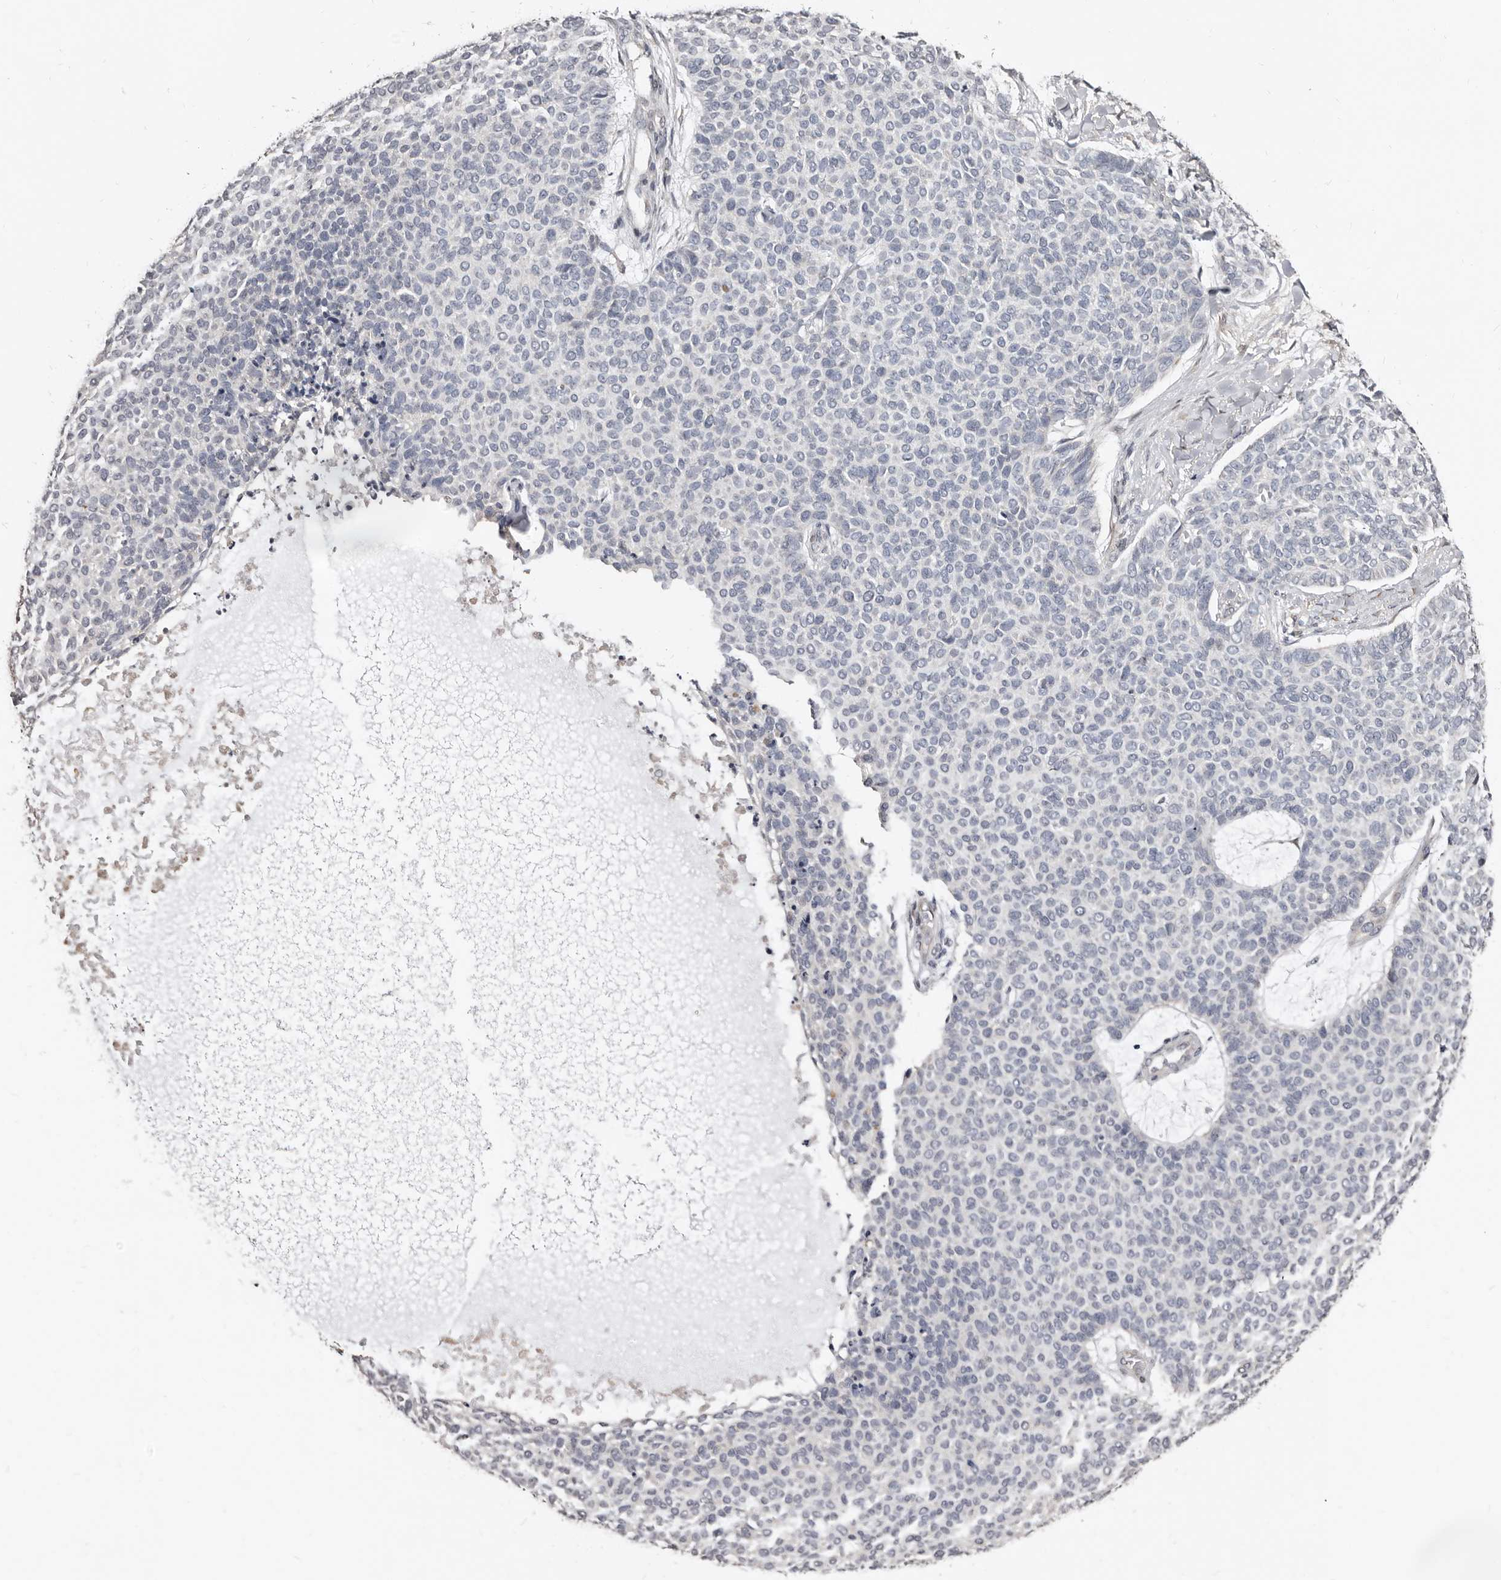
{"staining": {"intensity": "negative", "quantity": "none", "location": "none"}, "tissue": "skin cancer", "cell_type": "Tumor cells", "image_type": "cancer", "snomed": [{"axis": "morphology", "description": "Normal tissue, NOS"}, {"axis": "morphology", "description": "Basal cell carcinoma"}, {"axis": "topography", "description": "Skin"}], "caption": "Immunohistochemistry micrograph of human basal cell carcinoma (skin) stained for a protein (brown), which displays no staining in tumor cells.", "gene": "KHDRBS2", "patient": {"sex": "male", "age": 50}}